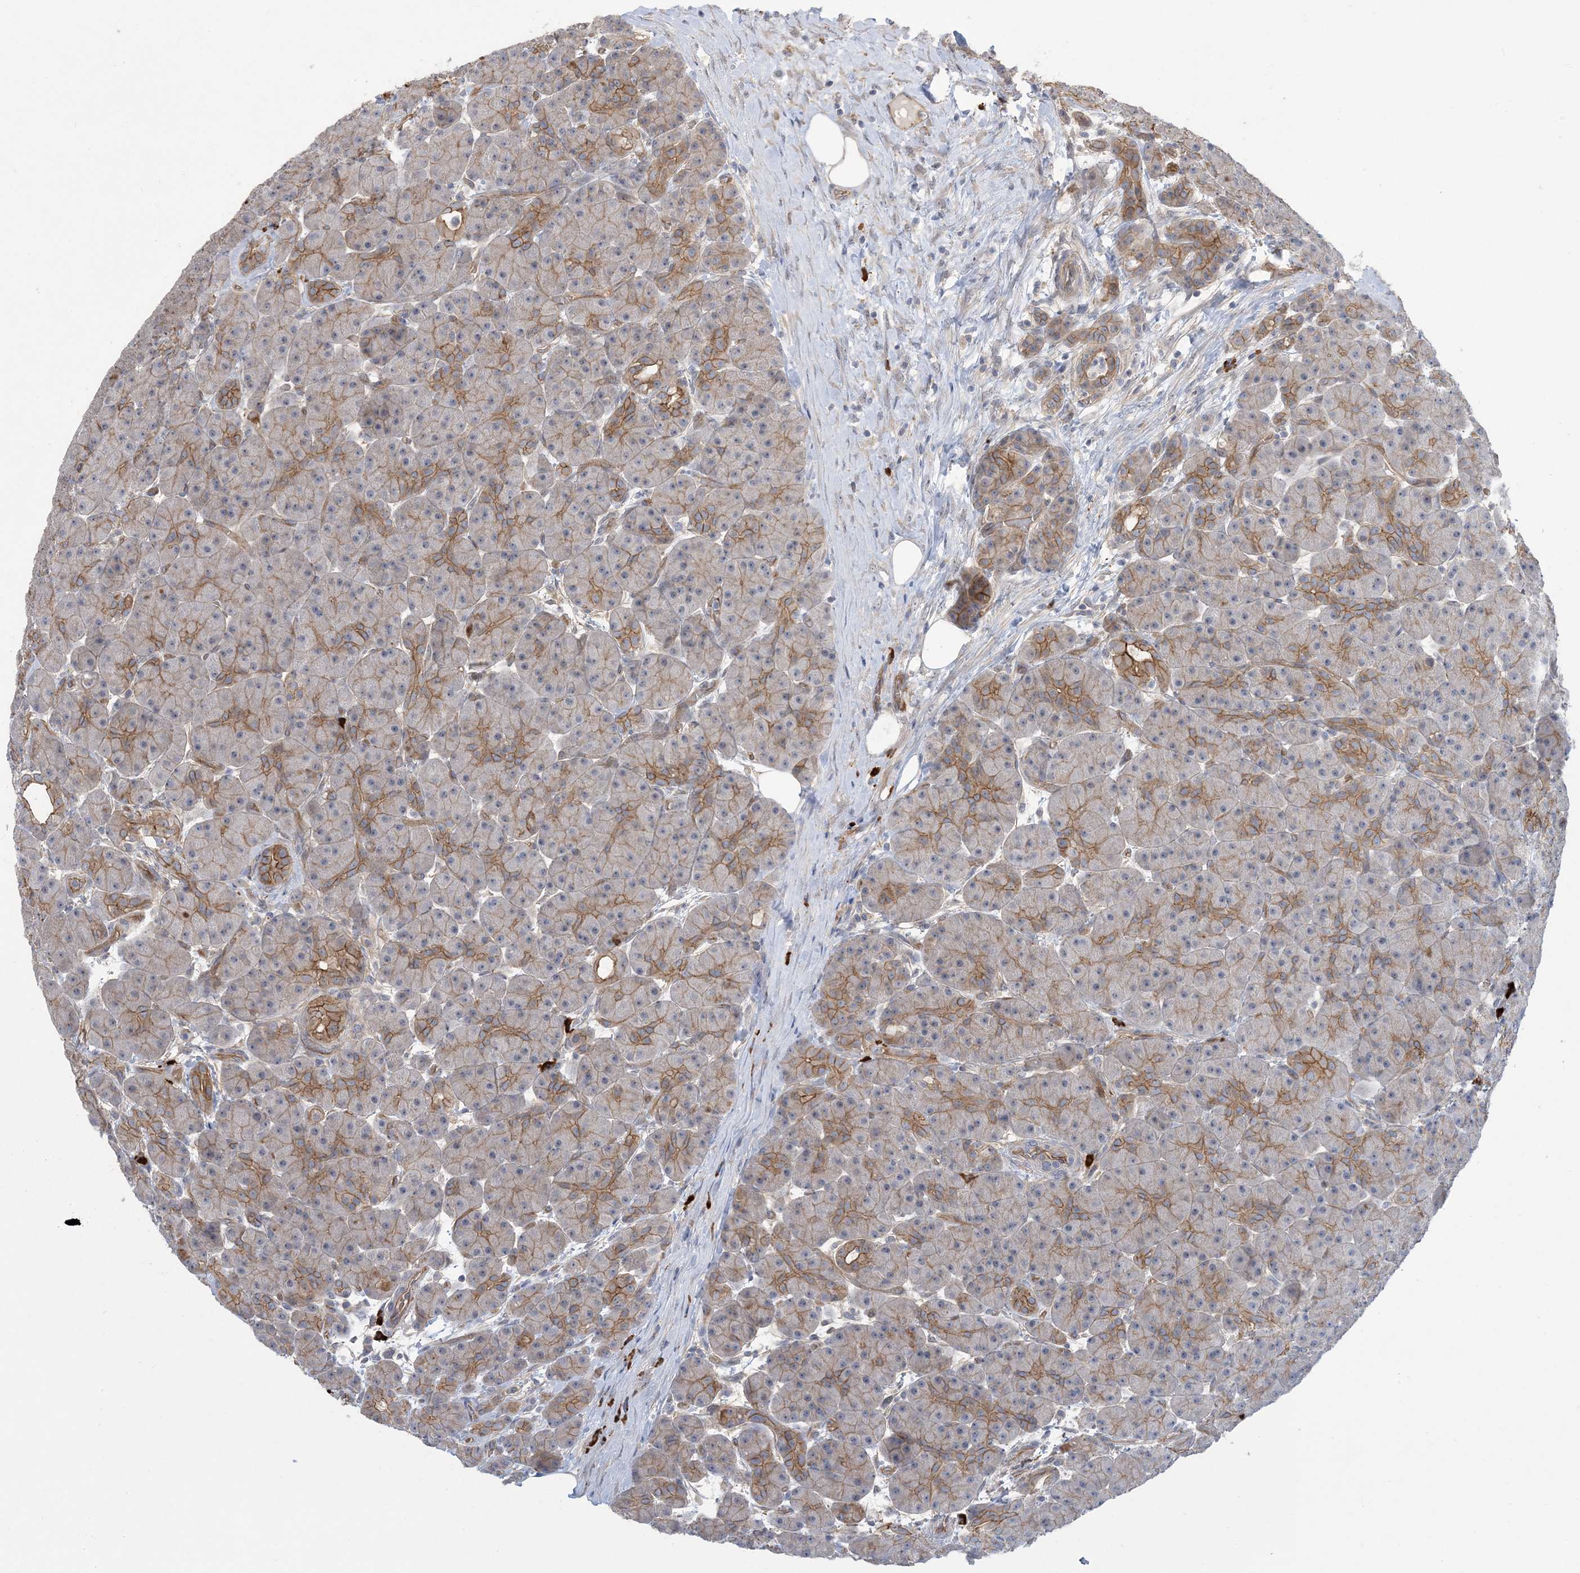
{"staining": {"intensity": "moderate", "quantity": "25%-75%", "location": "cytoplasmic/membranous"}, "tissue": "pancreas", "cell_type": "Exocrine glandular cells", "image_type": "normal", "snomed": [{"axis": "morphology", "description": "Normal tissue, NOS"}, {"axis": "topography", "description": "Pancreas"}], "caption": "Brown immunohistochemical staining in unremarkable human pancreas shows moderate cytoplasmic/membranous staining in about 25%-75% of exocrine glandular cells.", "gene": "AOC1", "patient": {"sex": "male", "age": 63}}